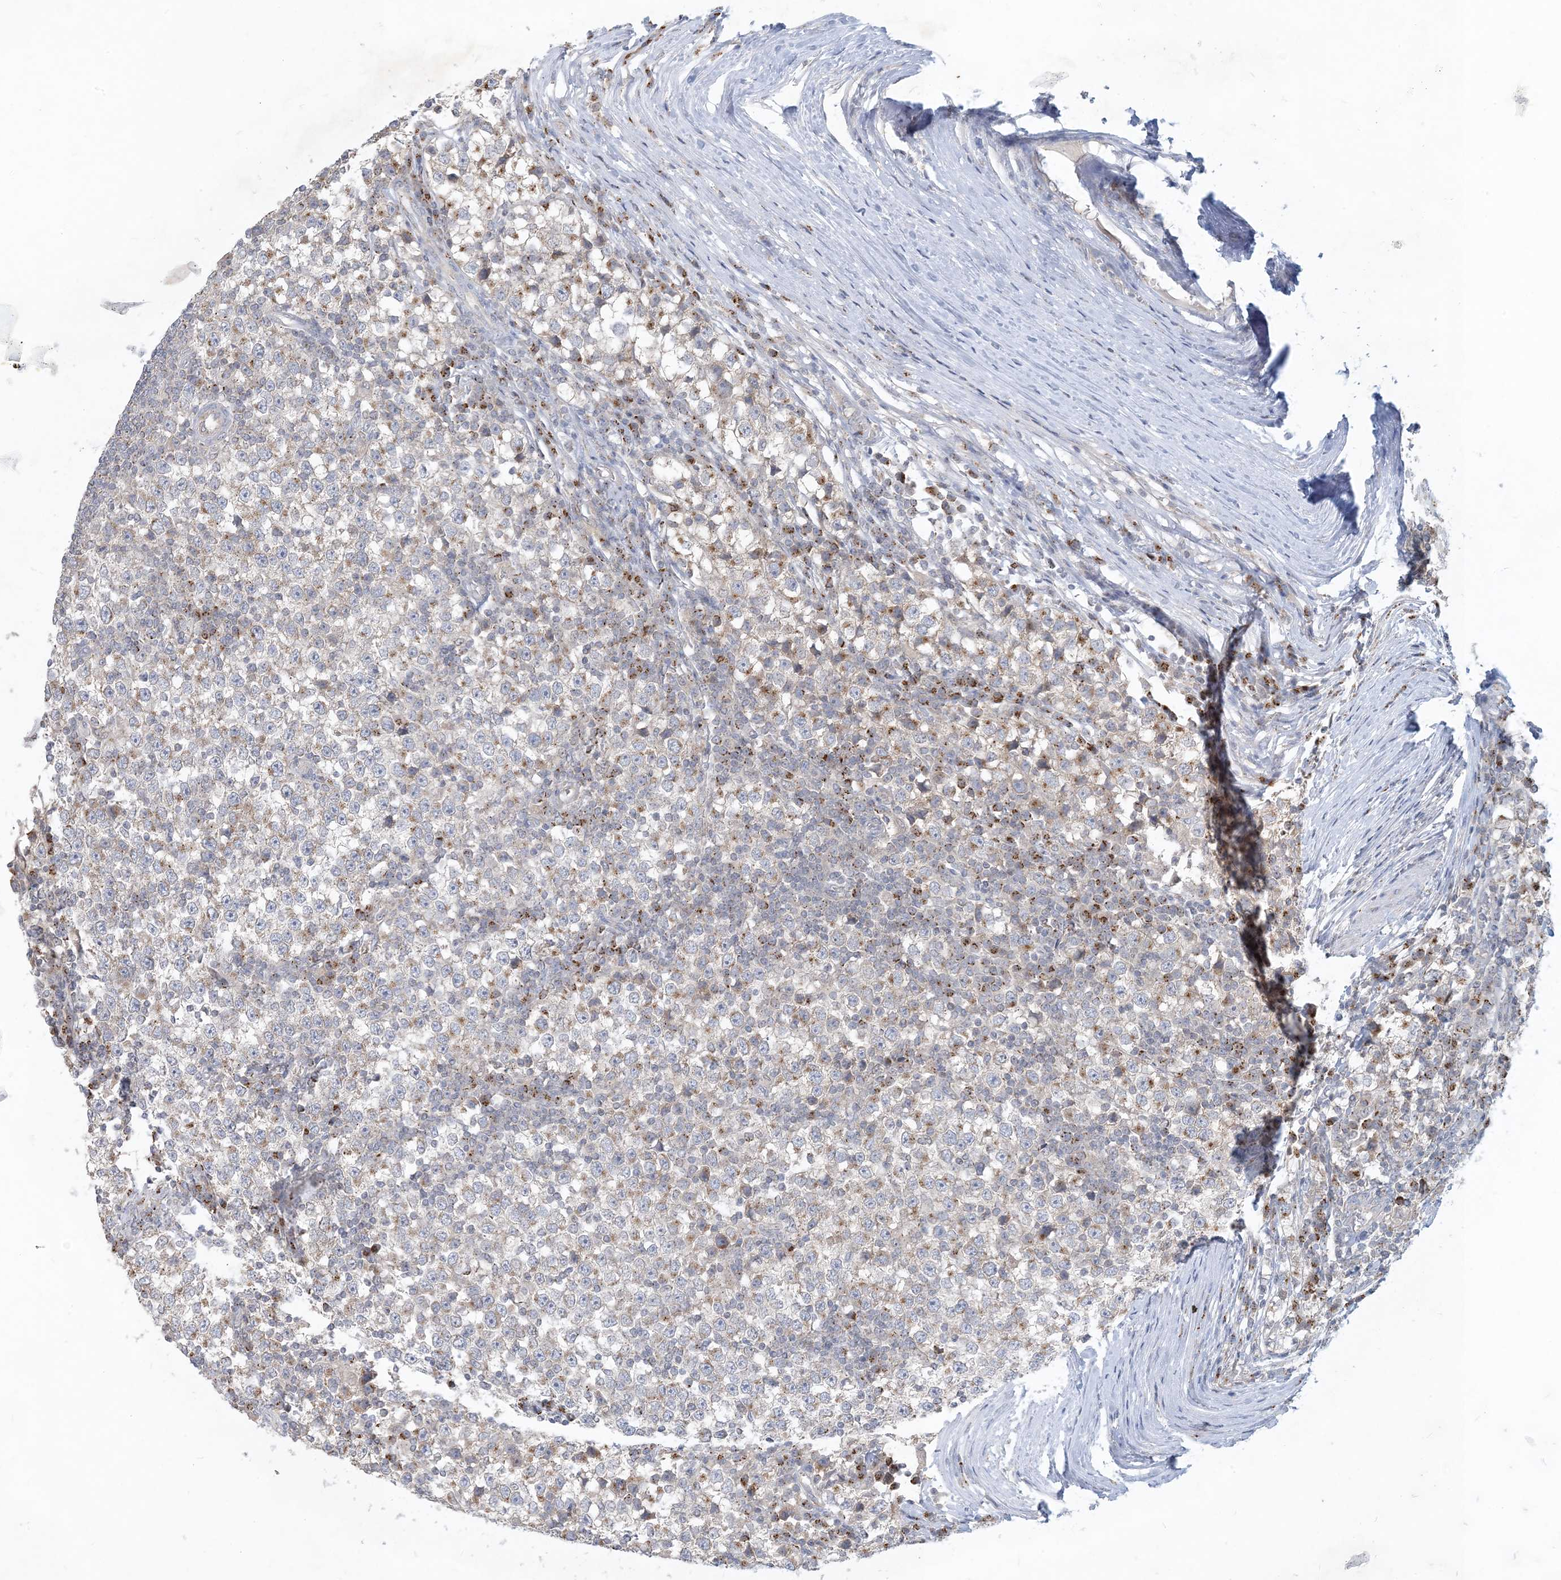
{"staining": {"intensity": "weak", "quantity": "<25%", "location": "cytoplasmic/membranous"}, "tissue": "testis cancer", "cell_type": "Tumor cells", "image_type": "cancer", "snomed": [{"axis": "morphology", "description": "Seminoma, NOS"}, {"axis": "topography", "description": "Testis"}], "caption": "DAB (3,3'-diaminobenzidine) immunohistochemical staining of testis cancer demonstrates no significant staining in tumor cells.", "gene": "CCDC14", "patient": {"sex": "male", "age": 65}}